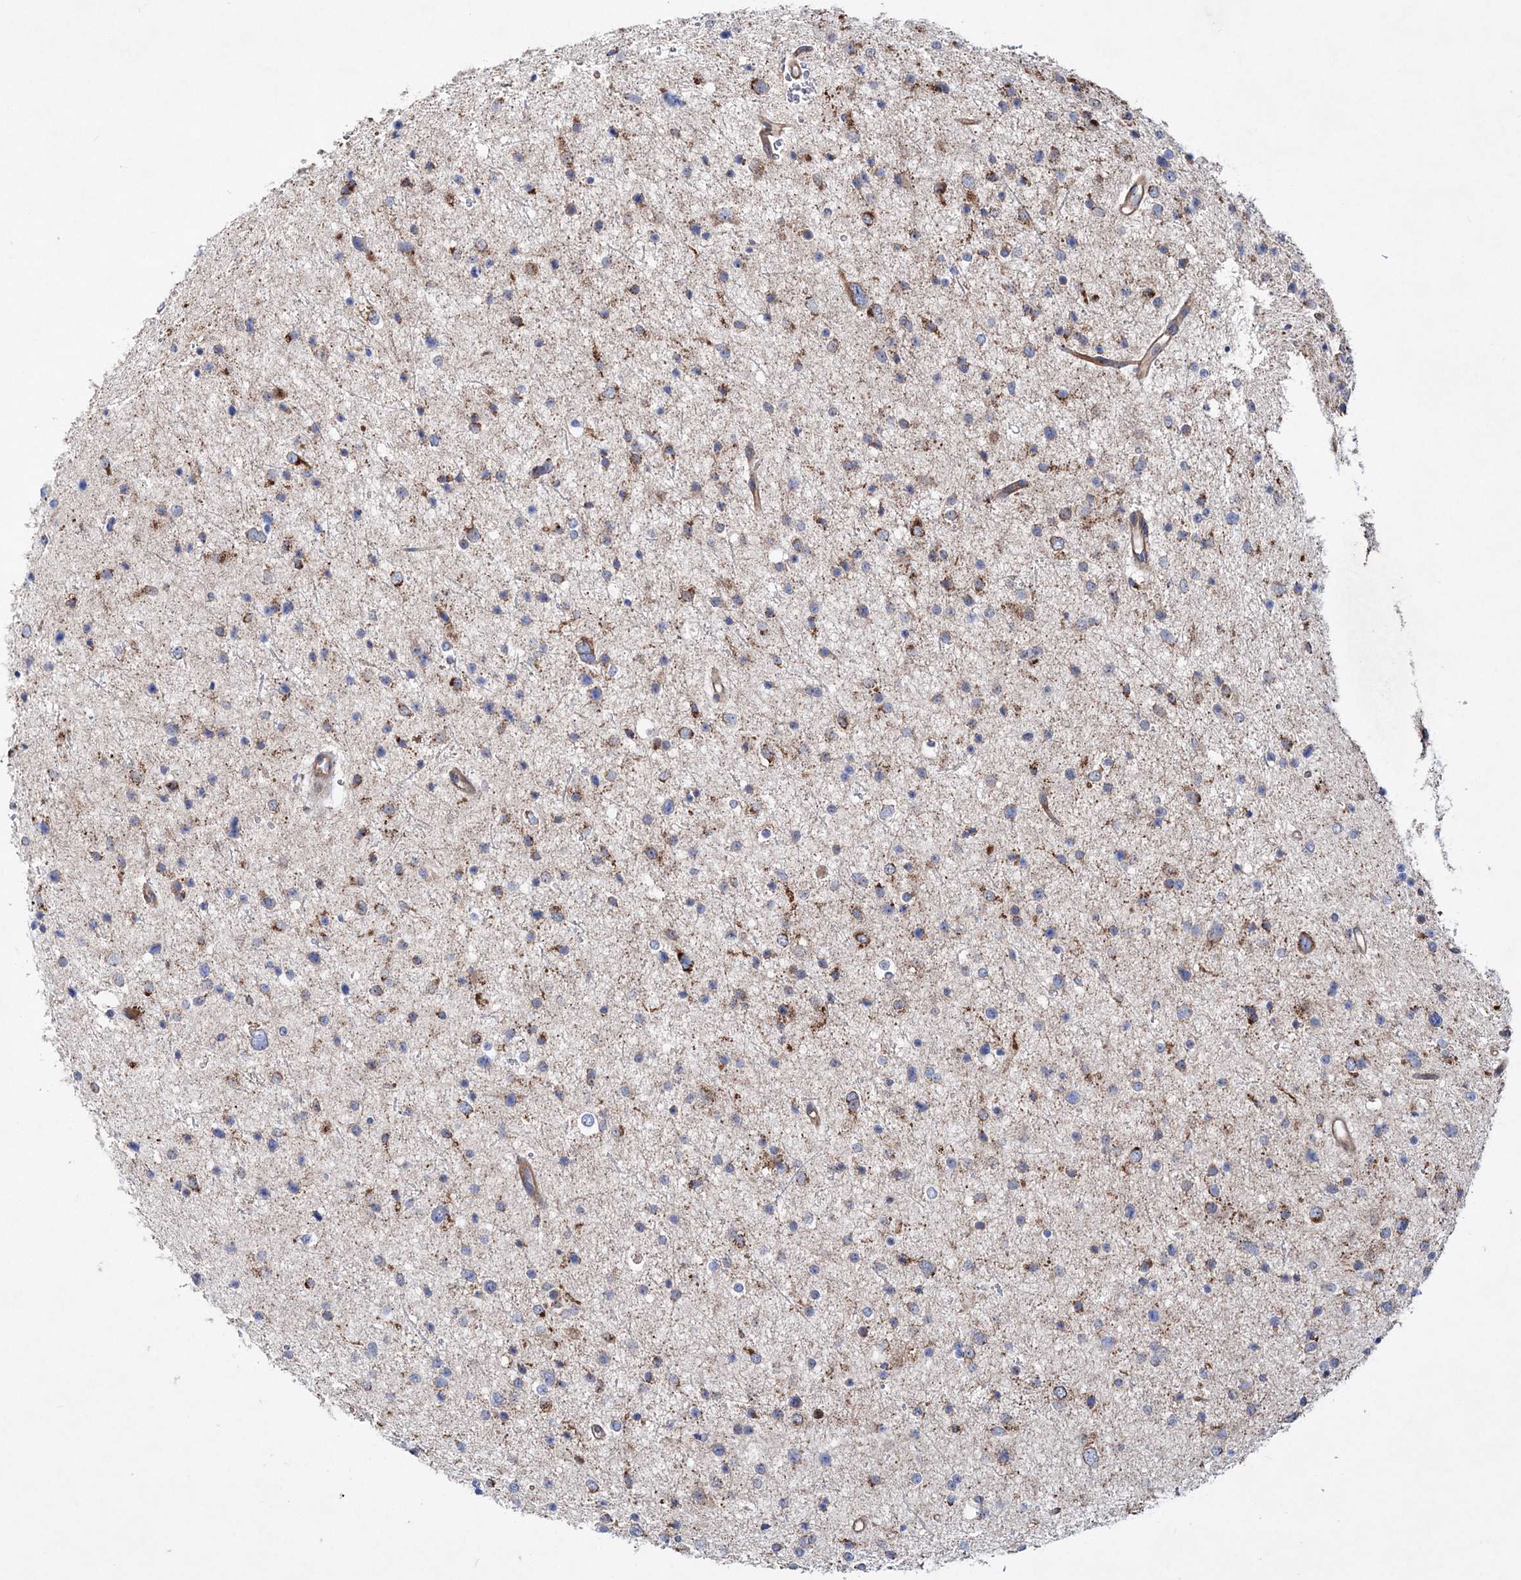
{"staining": {"intensity": "moderate", "quantity": "<25%", "location": "cytoplasmic/membranous"}, "tissue": "glioma", "cell_type": "Tumor cells", "image_type": "cancer", "snomed": [{"axis": "morphology", "description": "Glioma, malignant, Low grade"}, {"axis": "topography", "description": "Brain"}], "caption": "Human glioma stained with a protein marker shows moderate staining in tumor cells.", "gene": "NGLY1", "patient": {"sex": "female", "age": 37}}